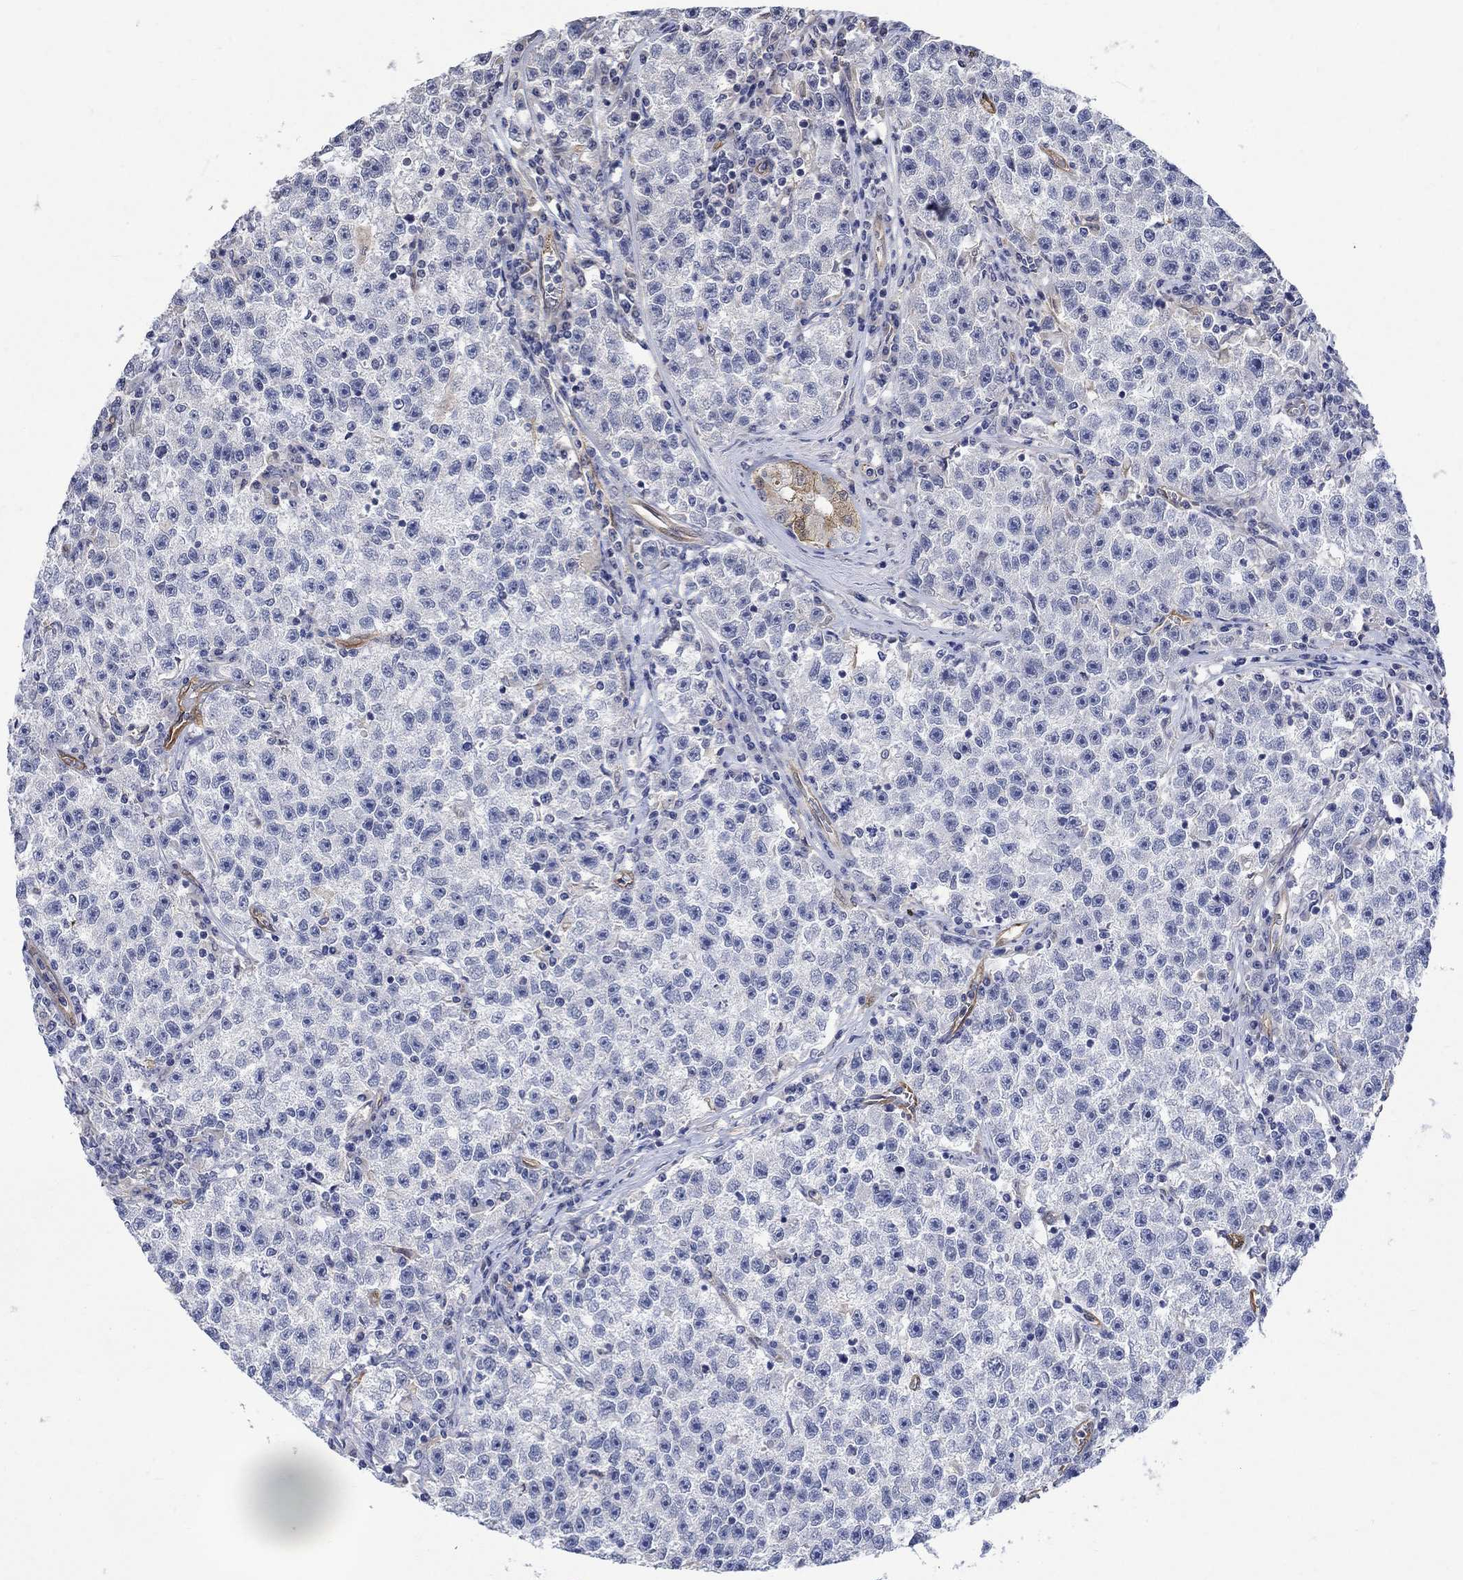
{"staining": {"intensity": "negative", "quantity": "none", "location": "none"}, "tissue": "testis cancer", "cell_type": "Tumor cells", "image_type": "cancer", "snomed": [{"axis": "morphology", "description": "Seminoma, NOS"}, {"axis": "topography", "description": "Testis"}], "caption": "Immunohistochemistry (IHC) of testis cancer (seminoma) reveals no staining in tumor cells.", "gene": "TGM2", "patient": {"sex": "male", "age": 22}}